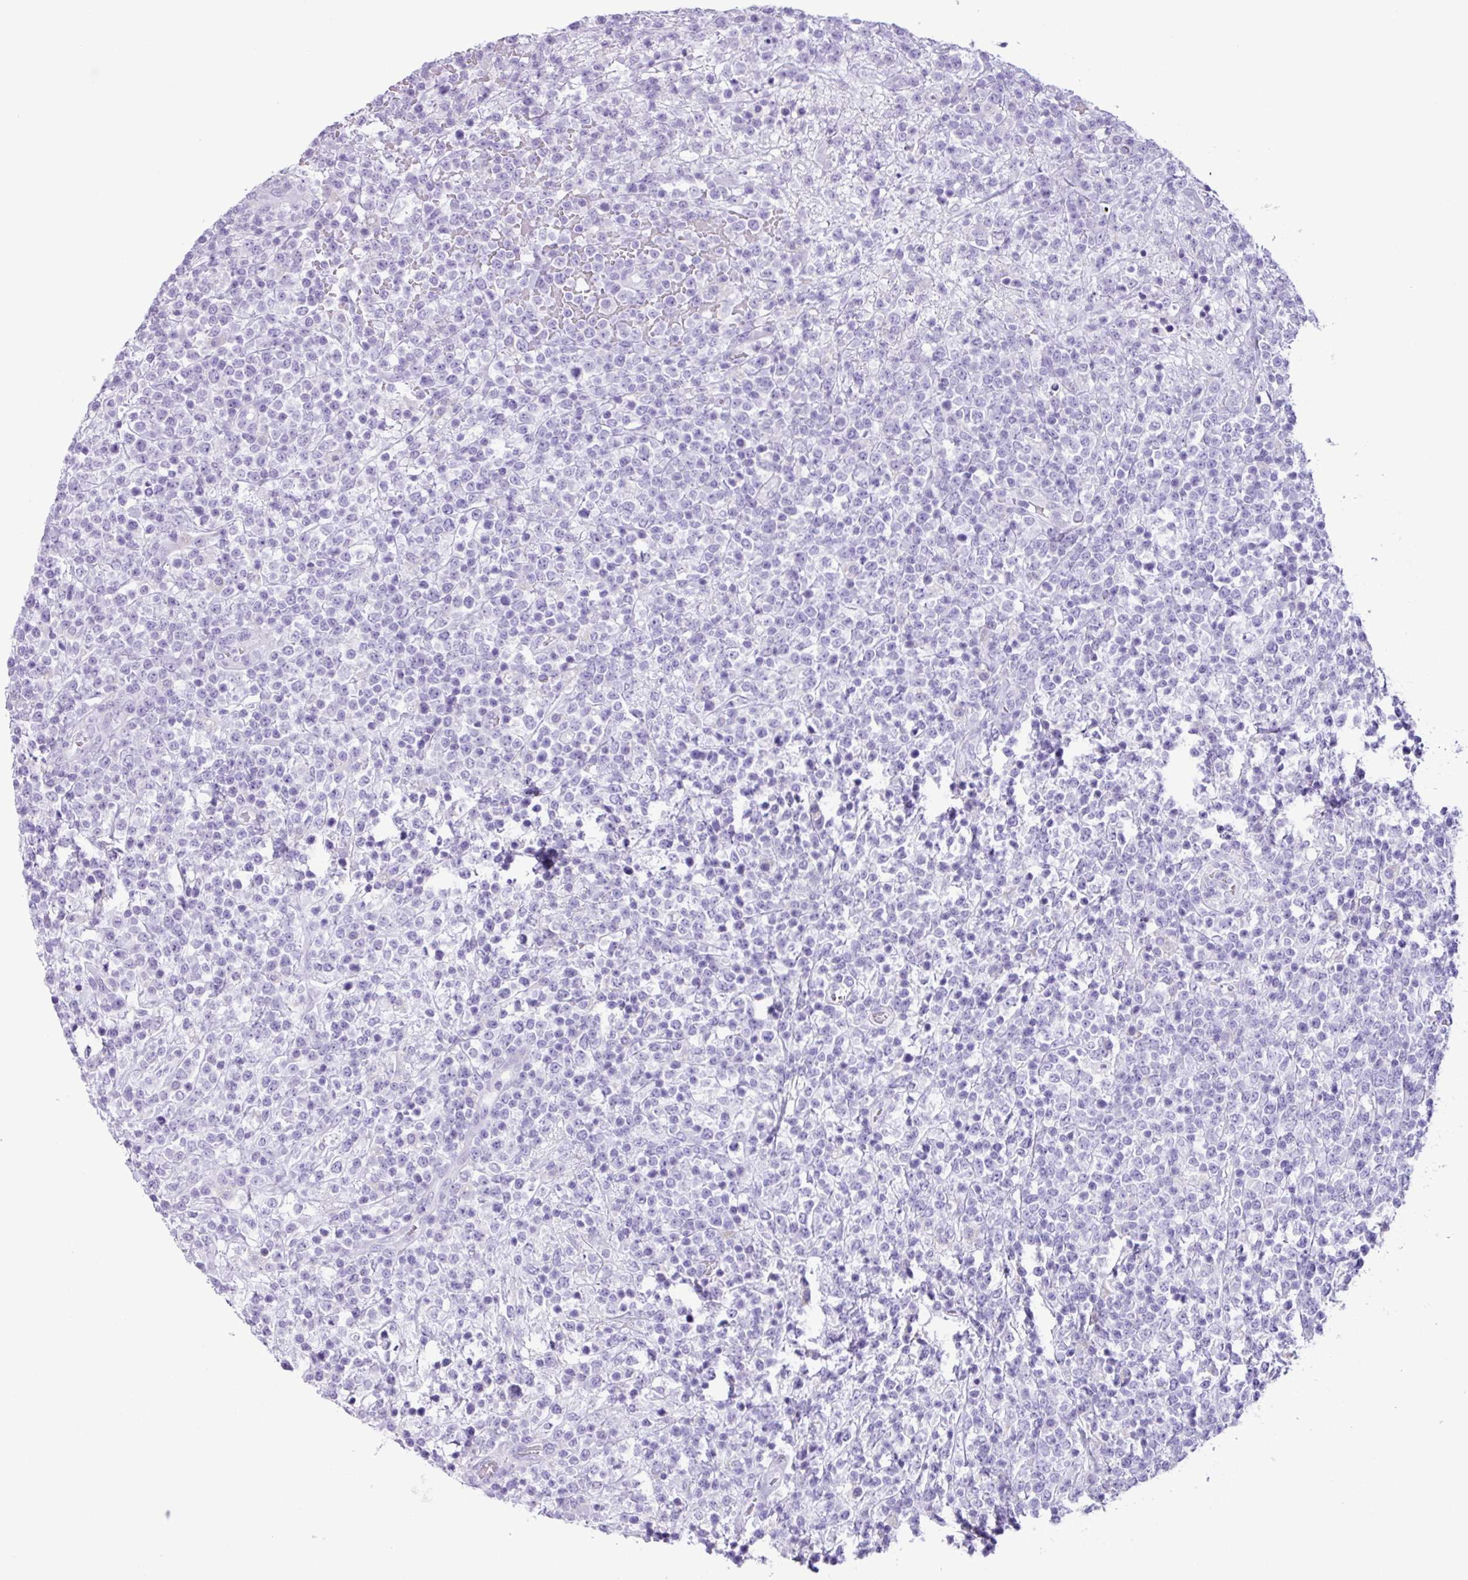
{"staining": {"intensity": "negative", "quantity": "none", "location": "none"}, "tissue": "lymphoma", "cell_type": "Tumor cells", "image_type": "cancer", "snomed": [{"axis": "morphology", "description": "Malignant lymphoma, non-Hodgkin's type, High grade"}, {"axis": "topography", "description": "Colon"}], "caption": "There is no significant staining in tumor cells of high-grade malignant lymphoma, non-Hodgkin's type.", "gene": "AGO3", "patient": {"sex": "female", "age": 53}}